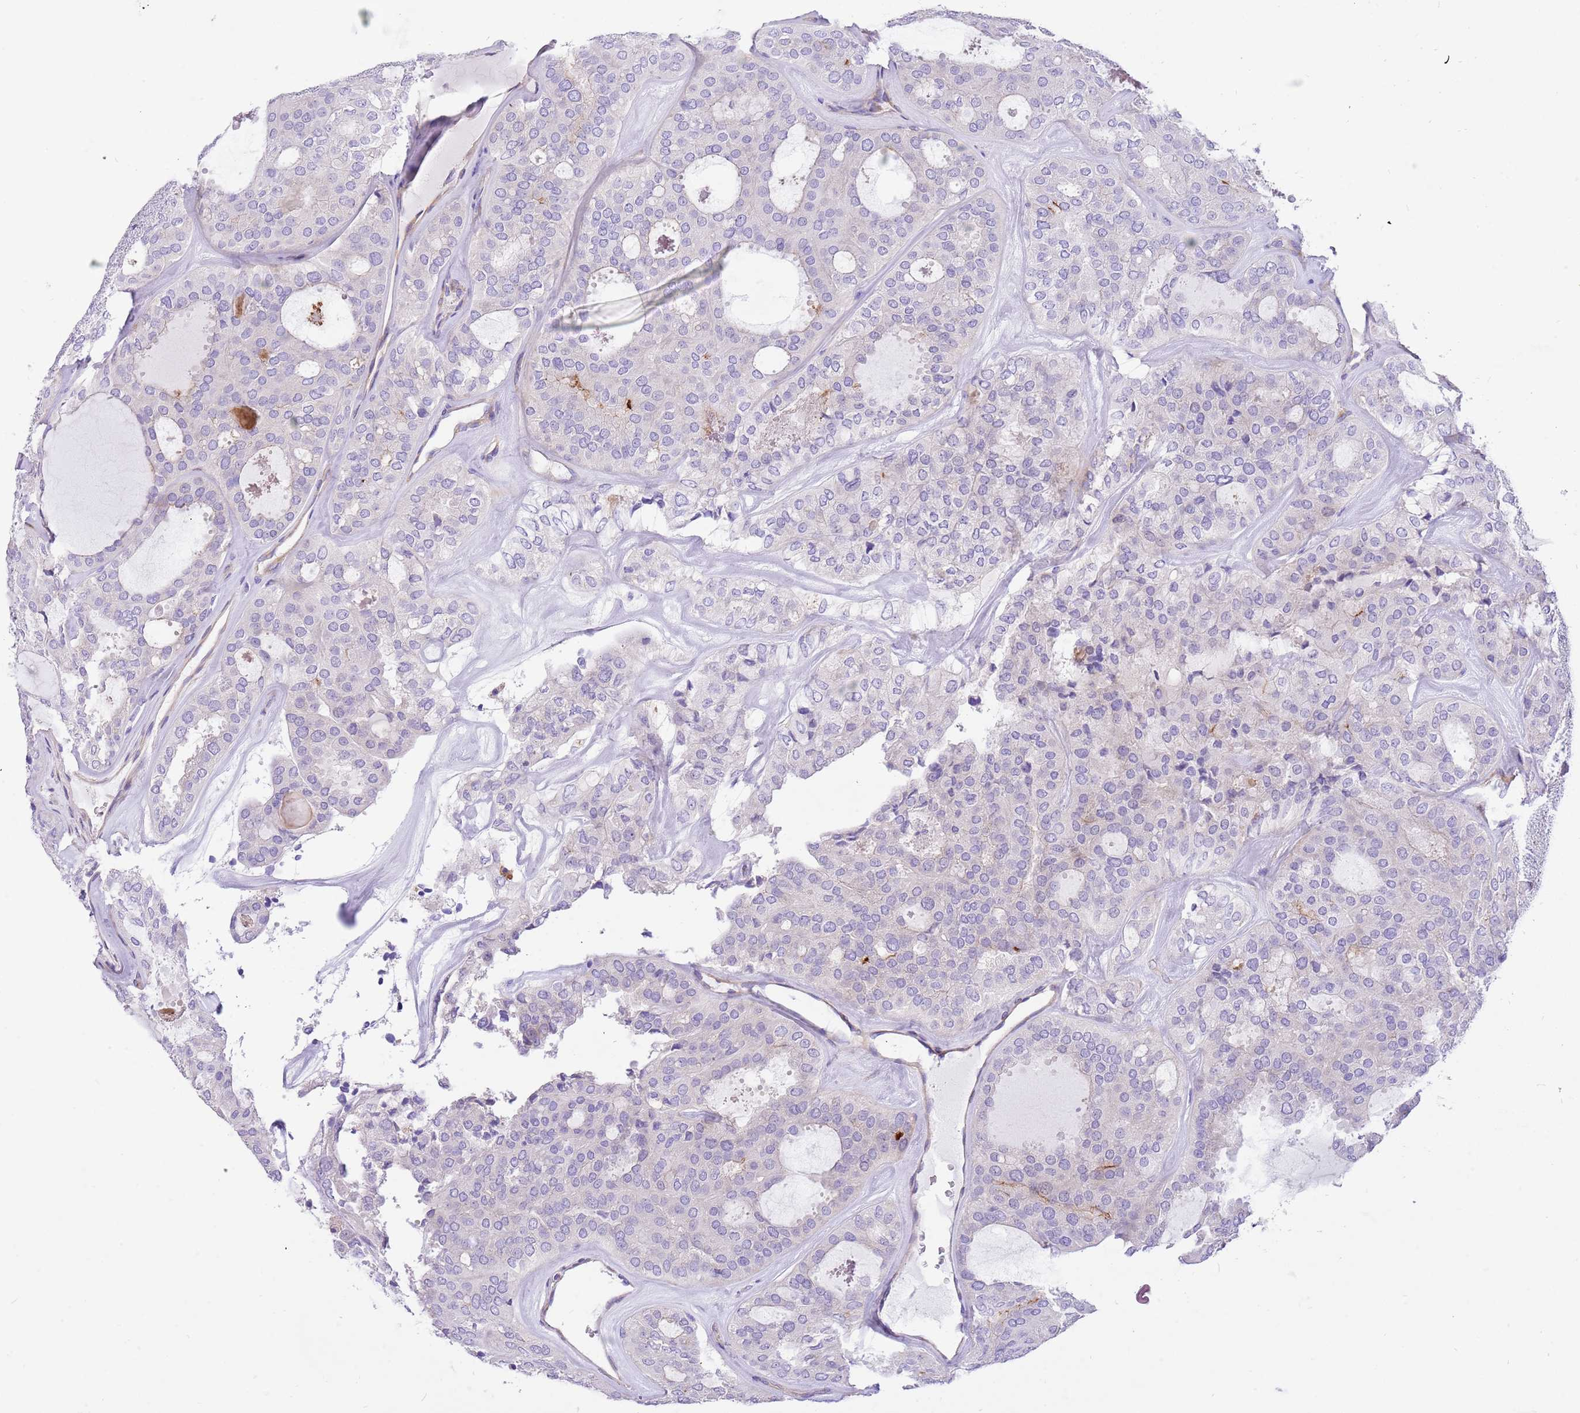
{"staining": {"intensity": "negative", "quantity": "none", "location": "none"}, "tissue": "thyroid cancer", "cell_type": "Tumor cells", "image_type": "cancer", "snomed": [{"axis": "morphology", "description": "Follicular adenoma carcinoma, NOS"}, {"axis": "topography", "description": "Thyroid gland"}], "caption": "Image shows no significant protein staining in tumor cells of thyroid follicular adenoma carcinoma. Nuclei are stained in blue.", "gene": "SERINC3", "patient": {"sex": "male", "age": 75}}